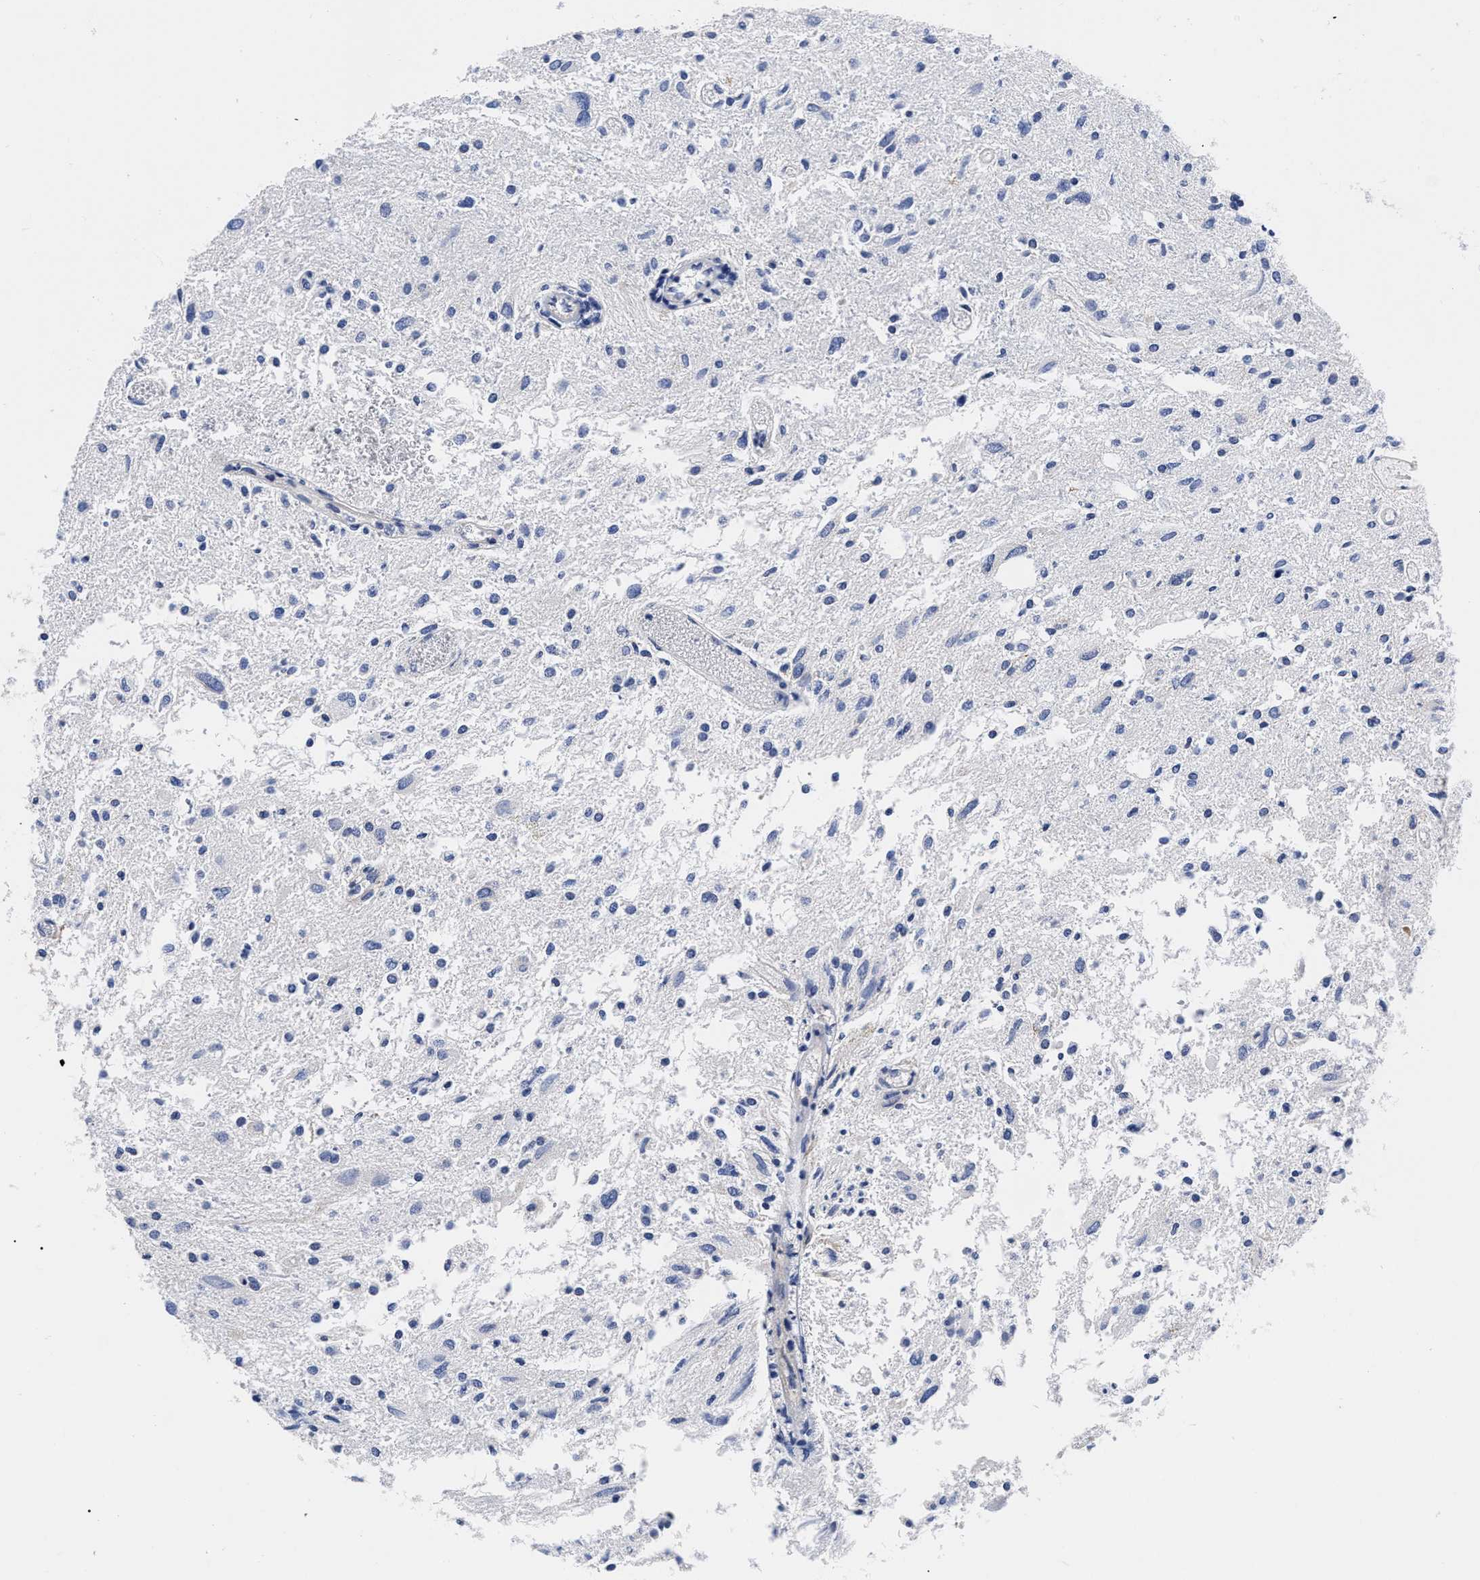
{"staining": {"intensity": "negative", "quantity": "none", "location": "none"}, "tissue": "glioma", "cell_type": "Tumor cells", "image_type": "cancer", "snomed": [{"axis": "morphology", "description": "Glioma, malignant, High grade"}, {"axis": "topography", "description": "Brain"}], "caption": "High power microscopy micrograph of an IHC micrograph of malignant glioma (high-grade), revealing no significant positivity in tumor cells.", "gene": "IRAG2", "patient": {"sex": "female", "age": 59}}